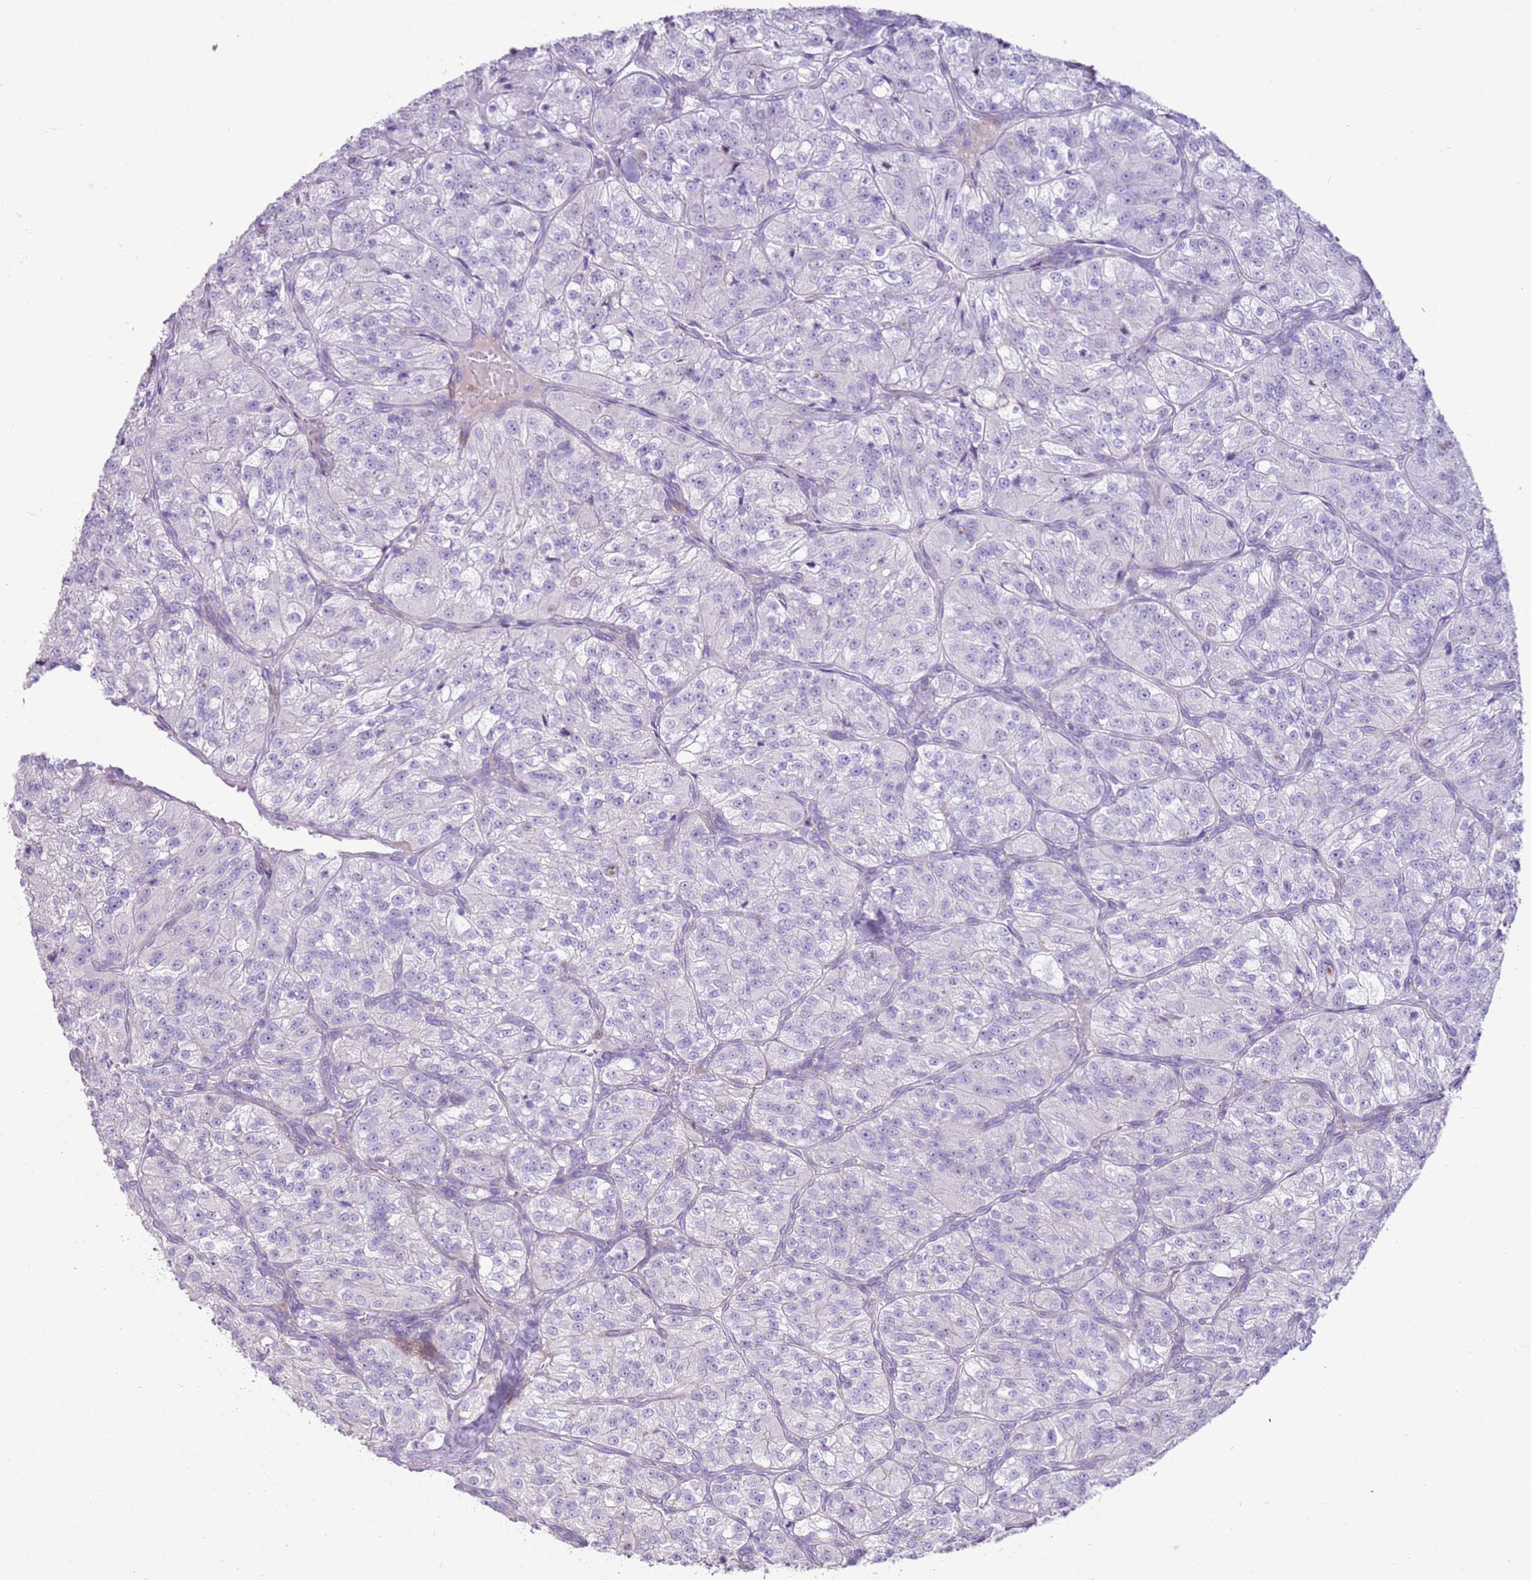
{"staining": {"intensity": "negative", "quantity": "none", "location": "none"}, "tissue": "renal cancer", "cell_type": "Tumor cells", "image_type": "cancer", "snomed": [{"axis": "morphology", "description": "Adenocarcinoma, NOS"}, {"axis": "topography", "description": "Kidney"}], "caption": "Photomicrograph shows no protein expression in tumor cells of renal adenocarcinoma tissue. (DAB (3,3'-diaminobenzidine) immunohistochemistry with hematoxylin counter stain).", "gene": "ZNF239", "patient": {"sex": "female", "age": 63}}